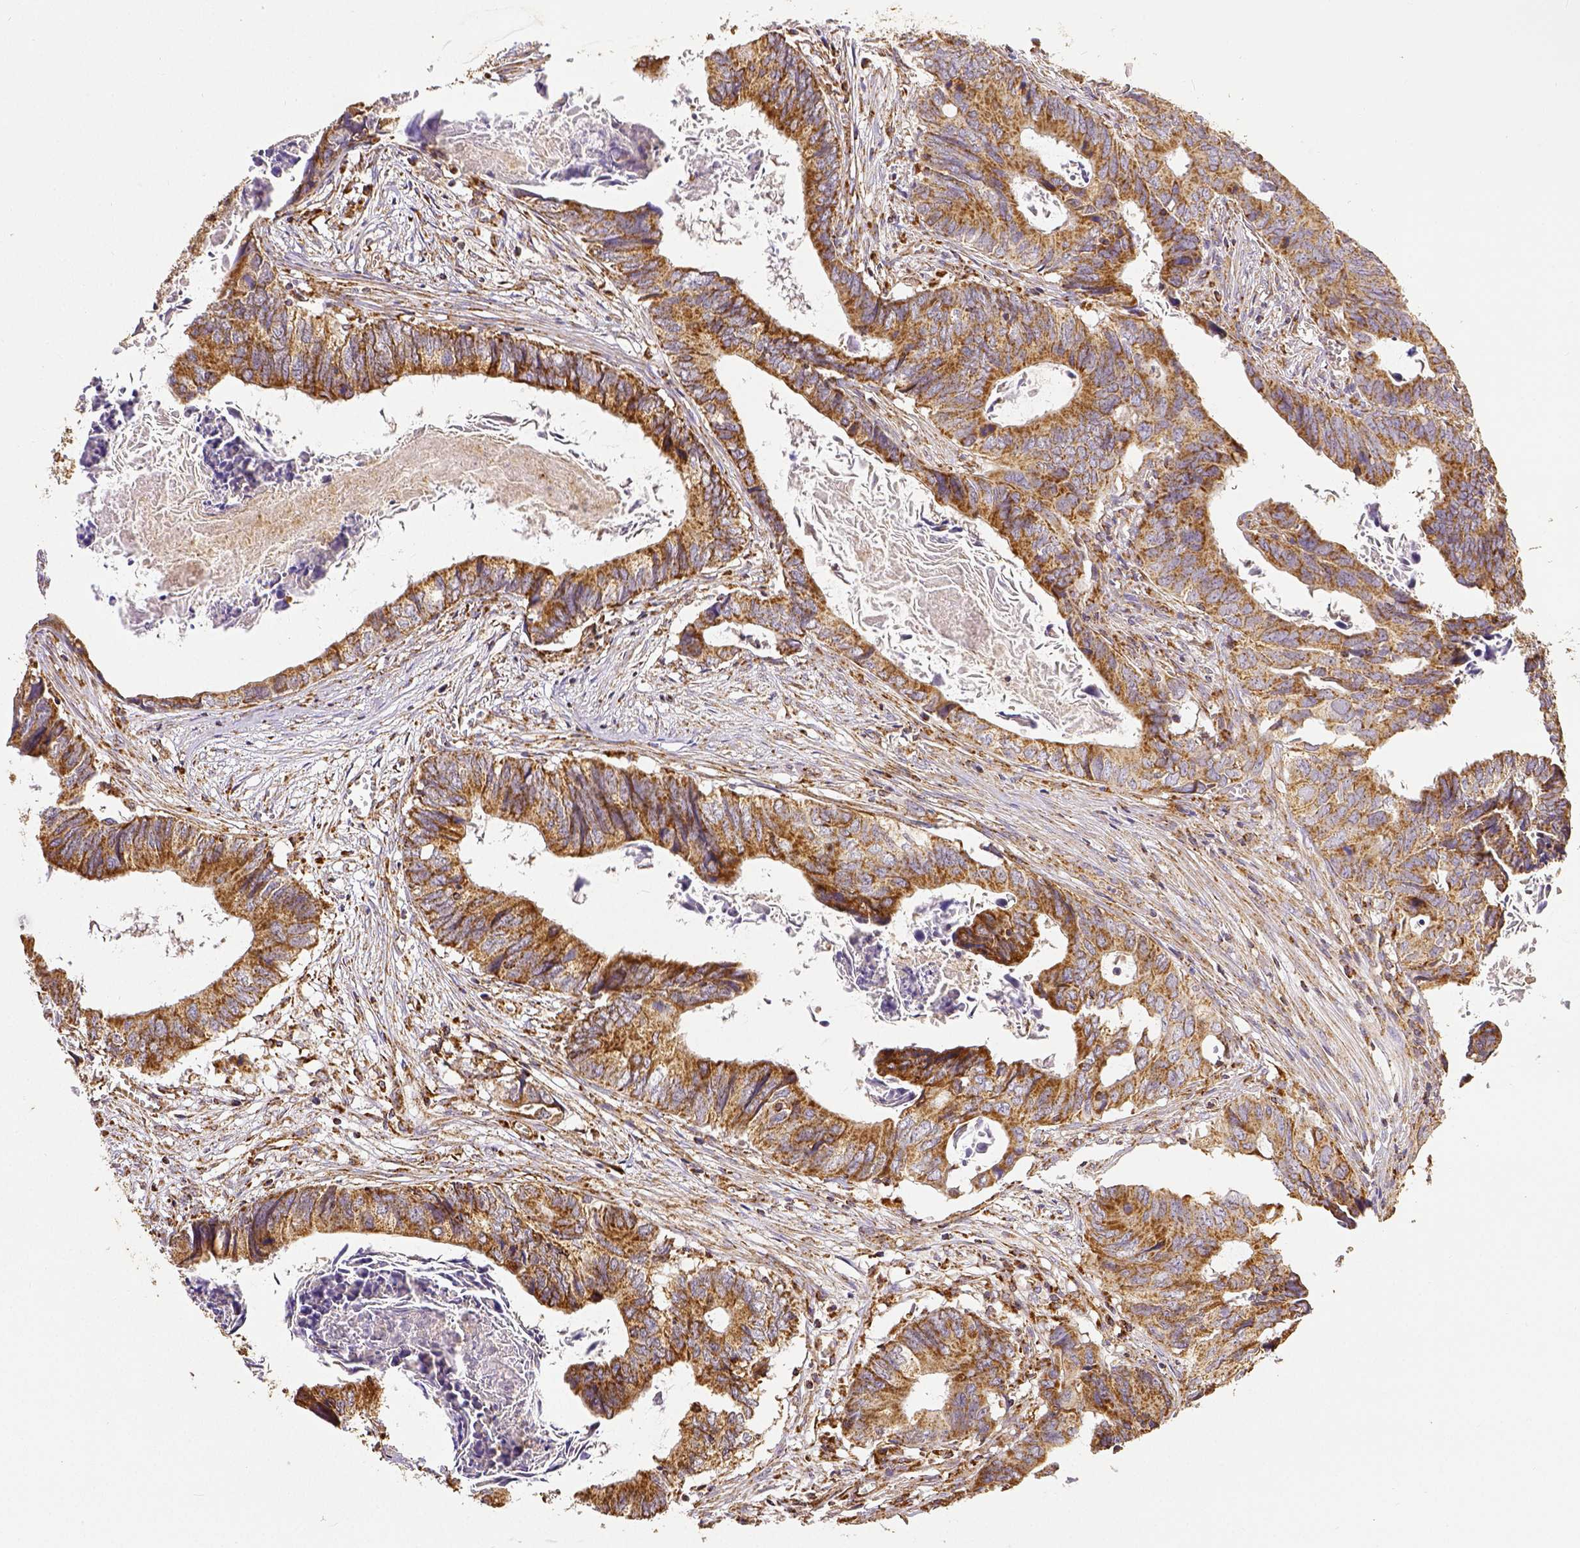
{"staining": {"intensity": "strong", "quantity": ">75%", "location": "cytoplasmic/membranous"}, "tissue": "colorectal cancer", "cell_type": "Tumor cells", "image_type": "cancer", "snomed": [{"axis": "morphology", "description": "Adenocarcinoma, NOS"}, {"axis": "topography", "description": "Colon"}], "caption": "Protein expression analysis of colorectal cancer (adenocarcinoma) reveals strong cytoplasmic/membranous positivity in approximately >75% of tumor cells.", "gene": "SDHB", "patient": {"sex": "female", "age": 82}}